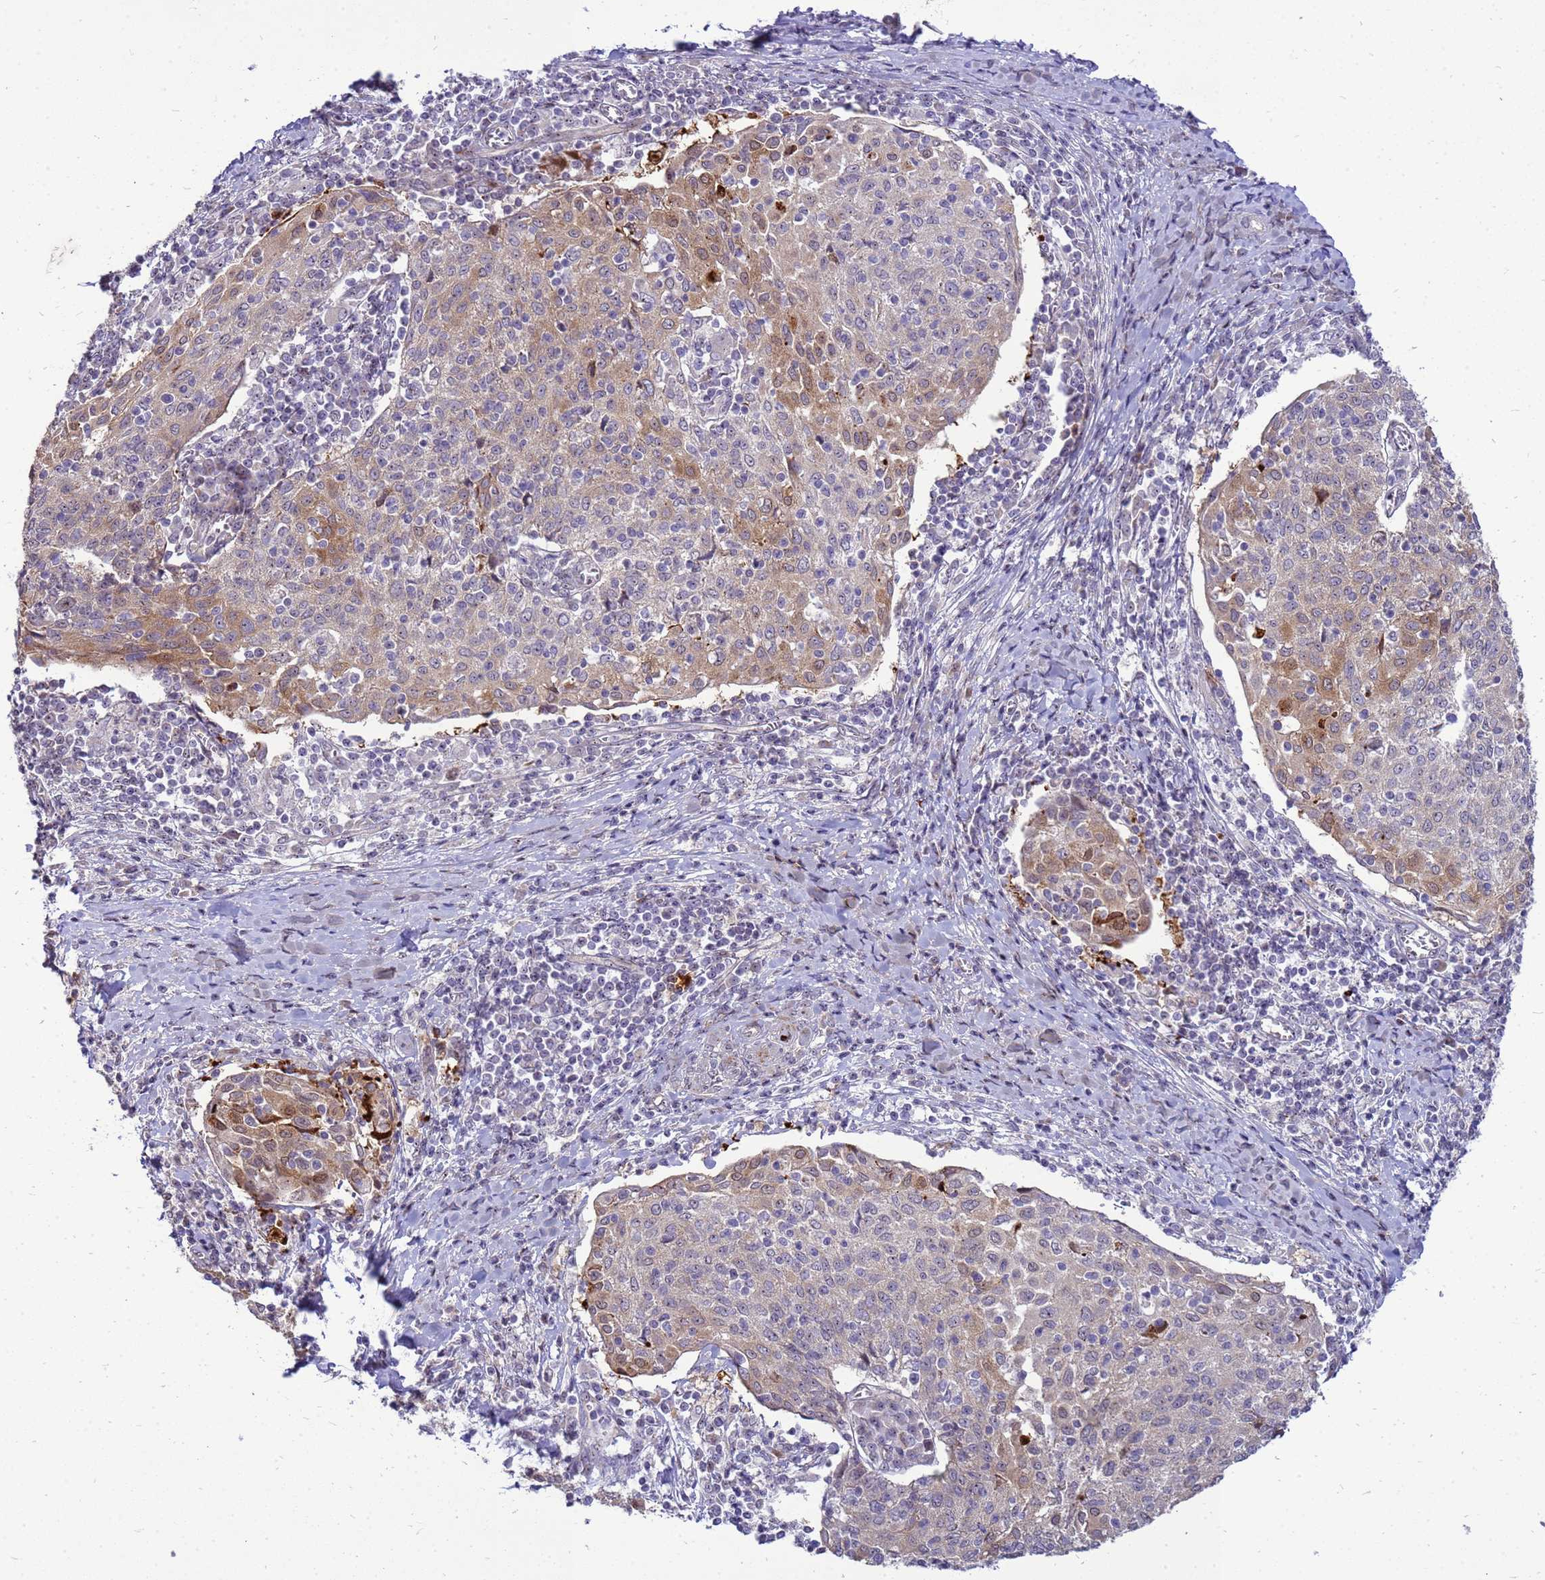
{"staining": {"intensity": "moderate", "quantity": "<25%", "location": "cytoplasmic/membranous"}, "tissue": "cervical cancer", "cell_type": "Tumor cells", "image_type": "cancer", "snomed": [{"axis": "morphology", "description": "Squamous cell carcinoma, NOS"}, {"axis": "topography", "description": "Cervix"}], "caption": "An image of human cervical cancer stained for a protein demonstrates moderate cytoplasmic/membranous brown staining in tumor cells. The protein of interest is stained brown, and the nuclei are stained in blue (DAB (3,3'-diaminobenzidine) IHC with brightfield microscopy, high magnification).", "gene": "RSPO1", "patient": {"sex": "female", "age": 52}}